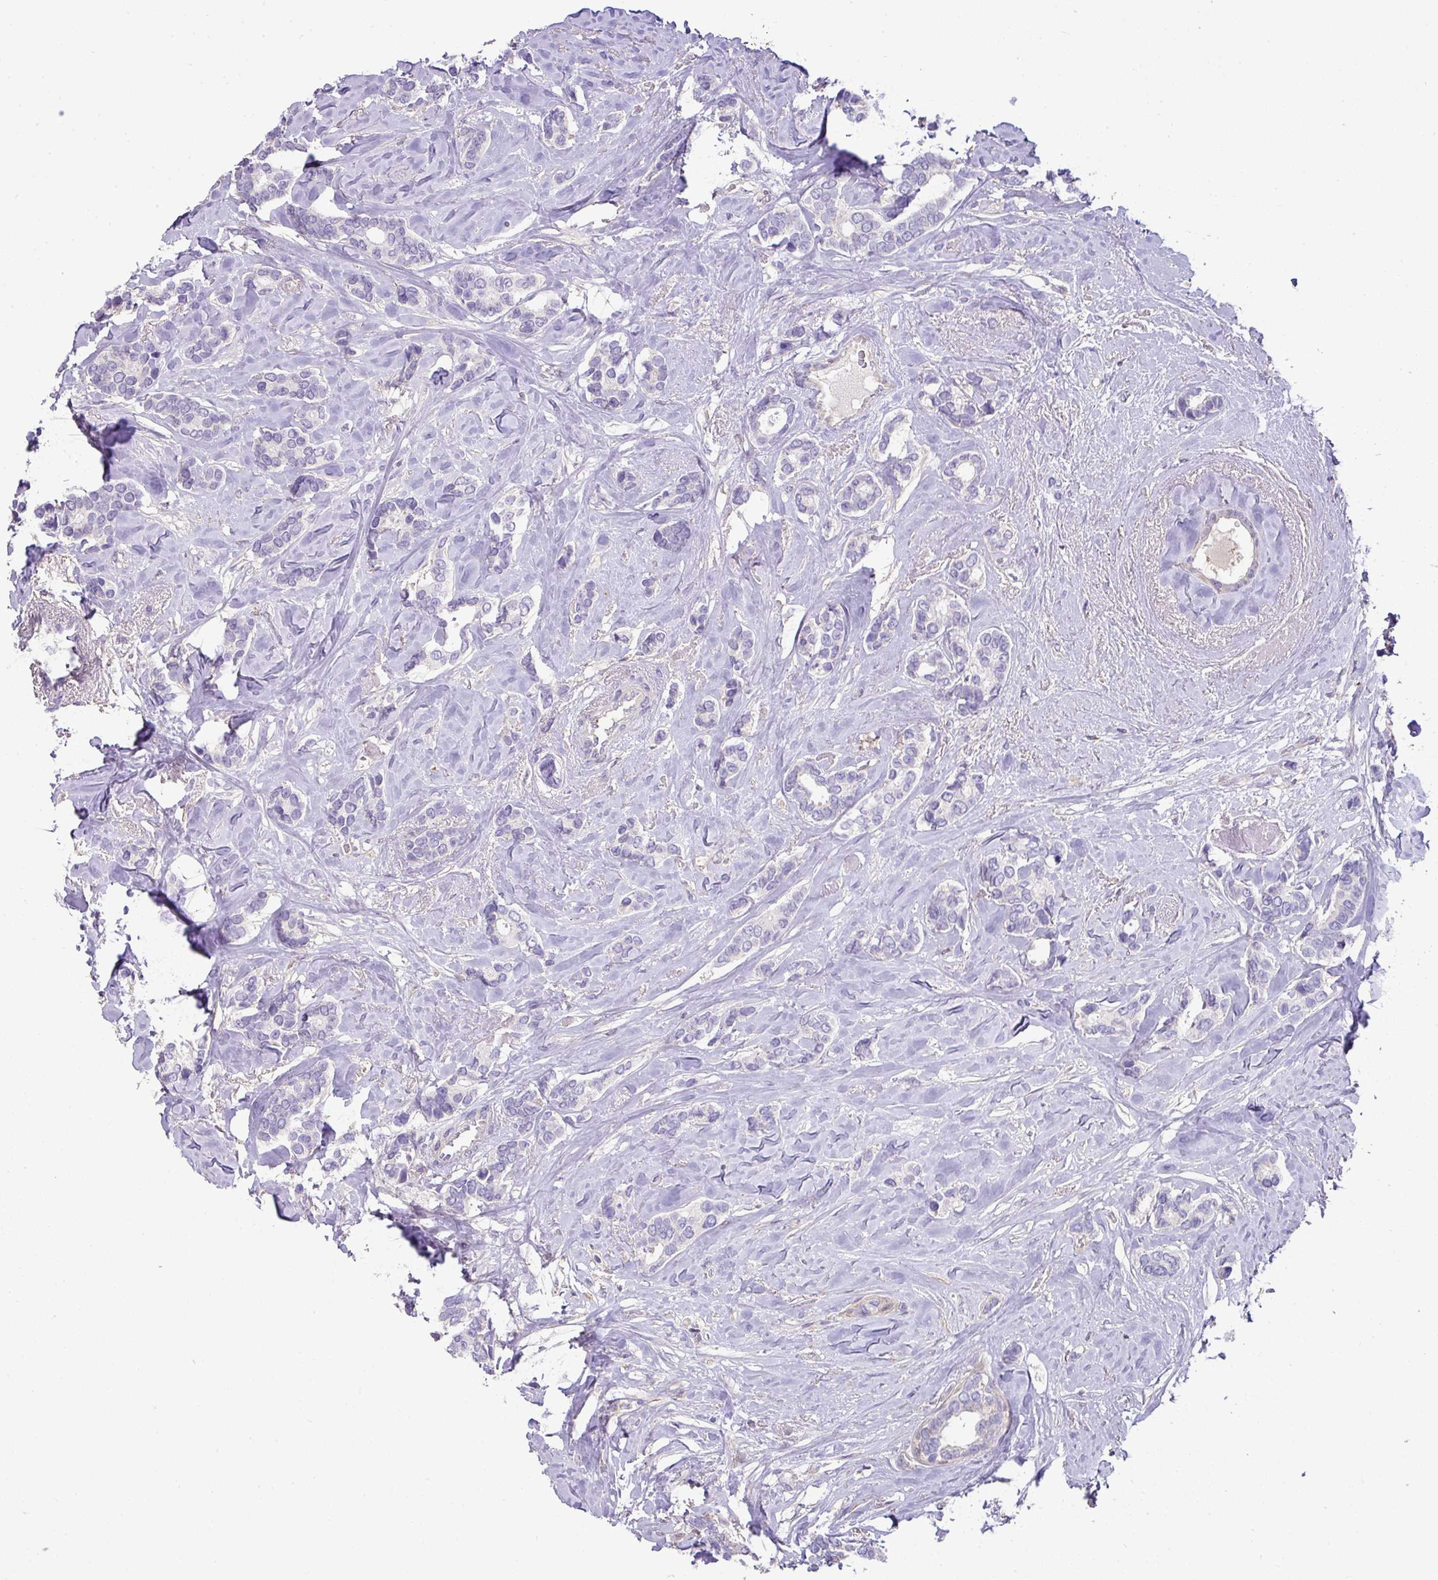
{"staining": {"intensity": "negative", "quantity": "none", "location": "none"}, "tissue": "breast cancer", "cell_type": "Tumor cells", "image_type": "cancer", "snomed": [{"axis": "morphology", "description": "Duct carcinoma"}, {"axis": "topography", "description": "Breast"}], "caption": "An immunohistochemistry (IHC) image of breast intraductal carcinoma is shown. There is no staining in tumor cells of breast intraductal carcinoma.", "gene": "HOXC13", "patient": {"sex": "female", "age": 87}}